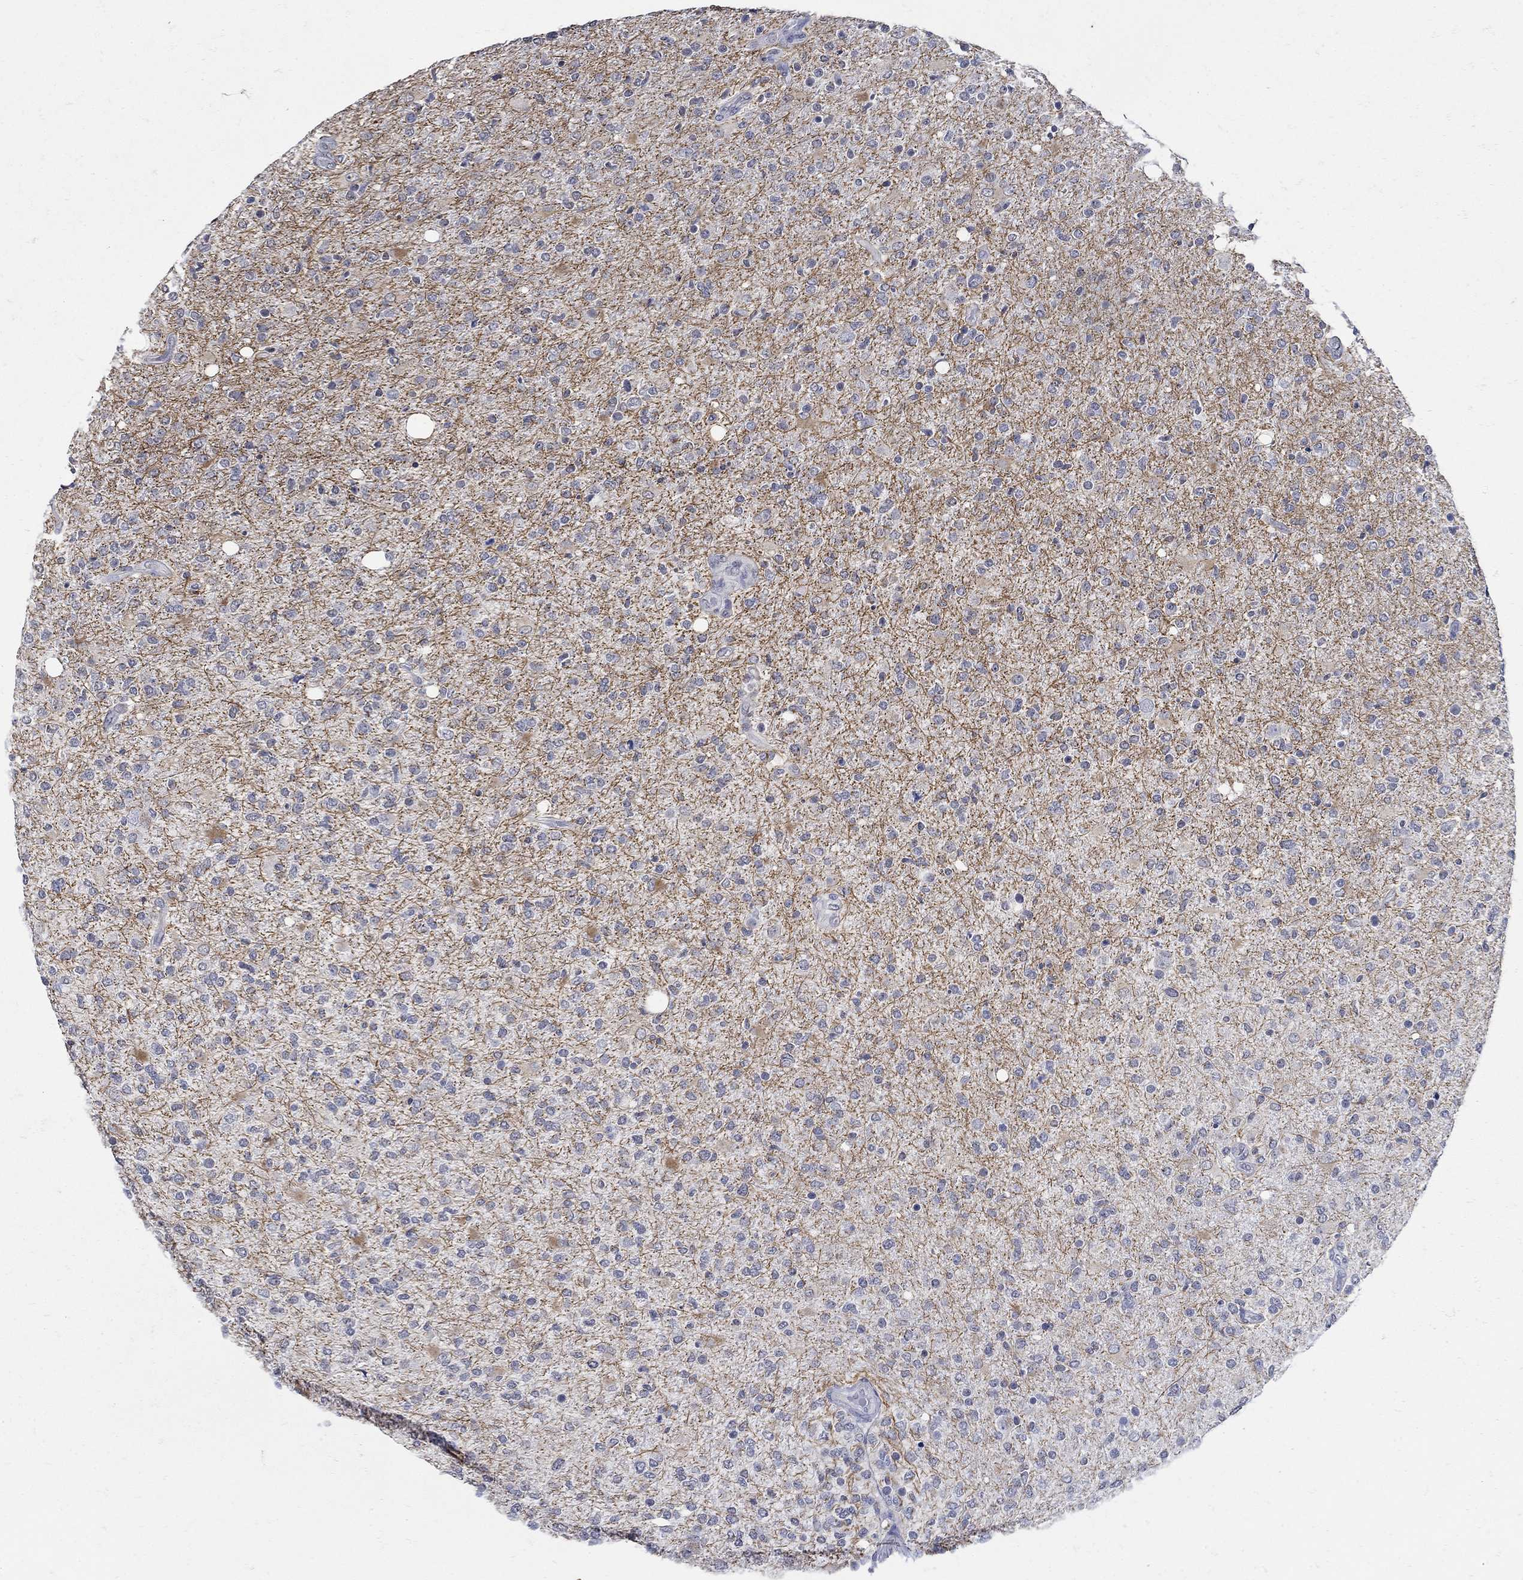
{"staining": {"intensity": "negative", "quantity": "none", "location": "none"}, "tissue": "glioma", "cell_type": "Tumor cells", "image_type": "cancer", "snomed": [{"axis": "morphology", "description": "Glioma, malignant, High grade"}, {"axis": "topography", "description": "Cerebral cortex"}], "caption": "Tumor cells are negative for brown protein staining in glioma.", "gene": "KCNN3", "patient": {"sex": "male", "age": 70}}